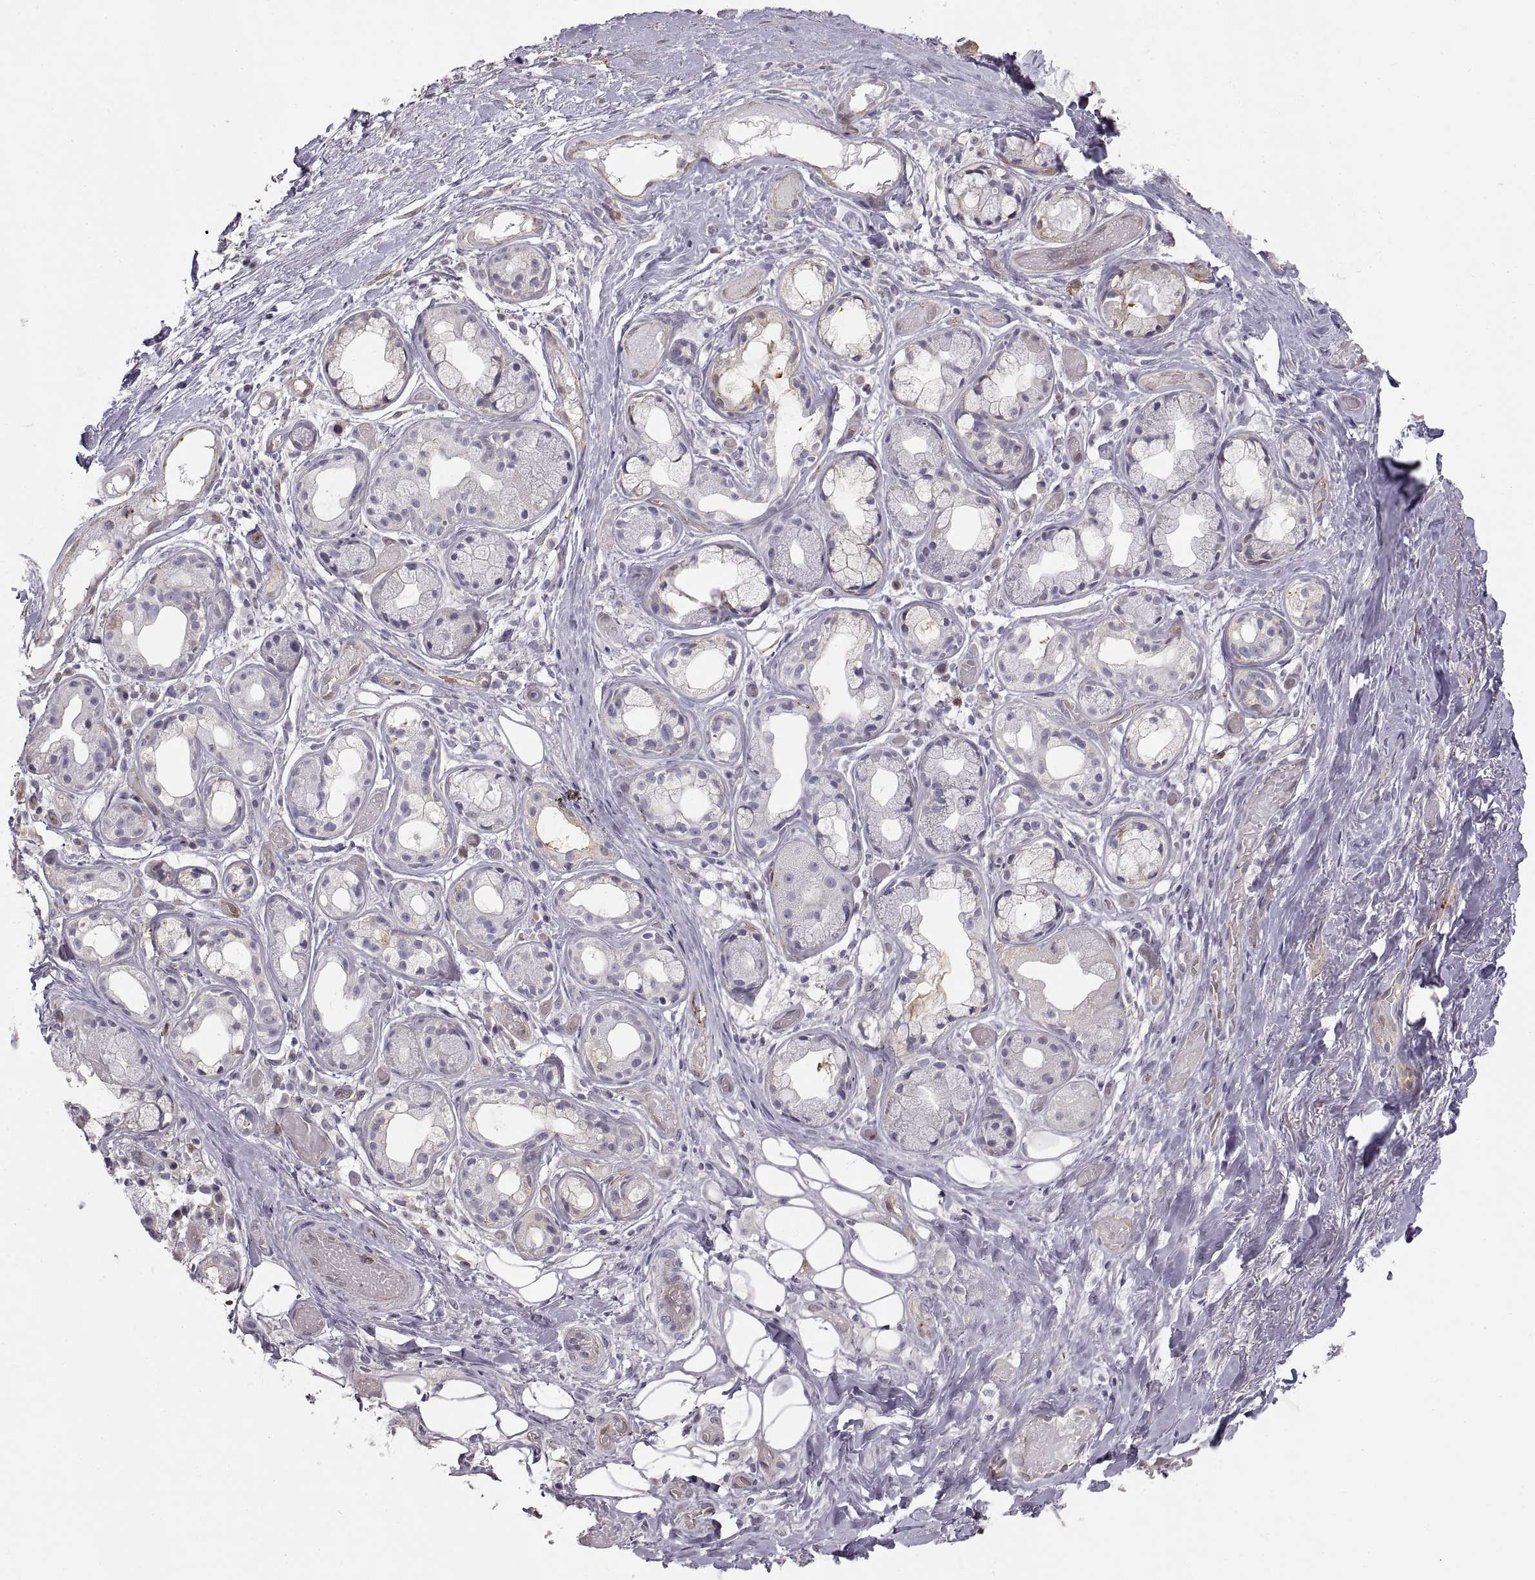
{"staining": {"intensity": "negative", "quantity": "none", "location": "none"}, "tissue": "adipose tissue", "cell_type": "Adipocytes", "image_type": "normal", "snomed": [{"axis": "morphology", "description": "Normal tissue, NOS"}, {"axis": "topography", "description": "Cartilage tissue"}], "caption": "High magnification brightfield microscopy of normal adipose tissue stained with DAB (3,3'-diaminobenzidine) (brown) and counterstained with hematoxylin (blue): adipocytes show no significant expression.", "gene": "HSP90AB1", "patient": {"sex": "male", "age": 62}}